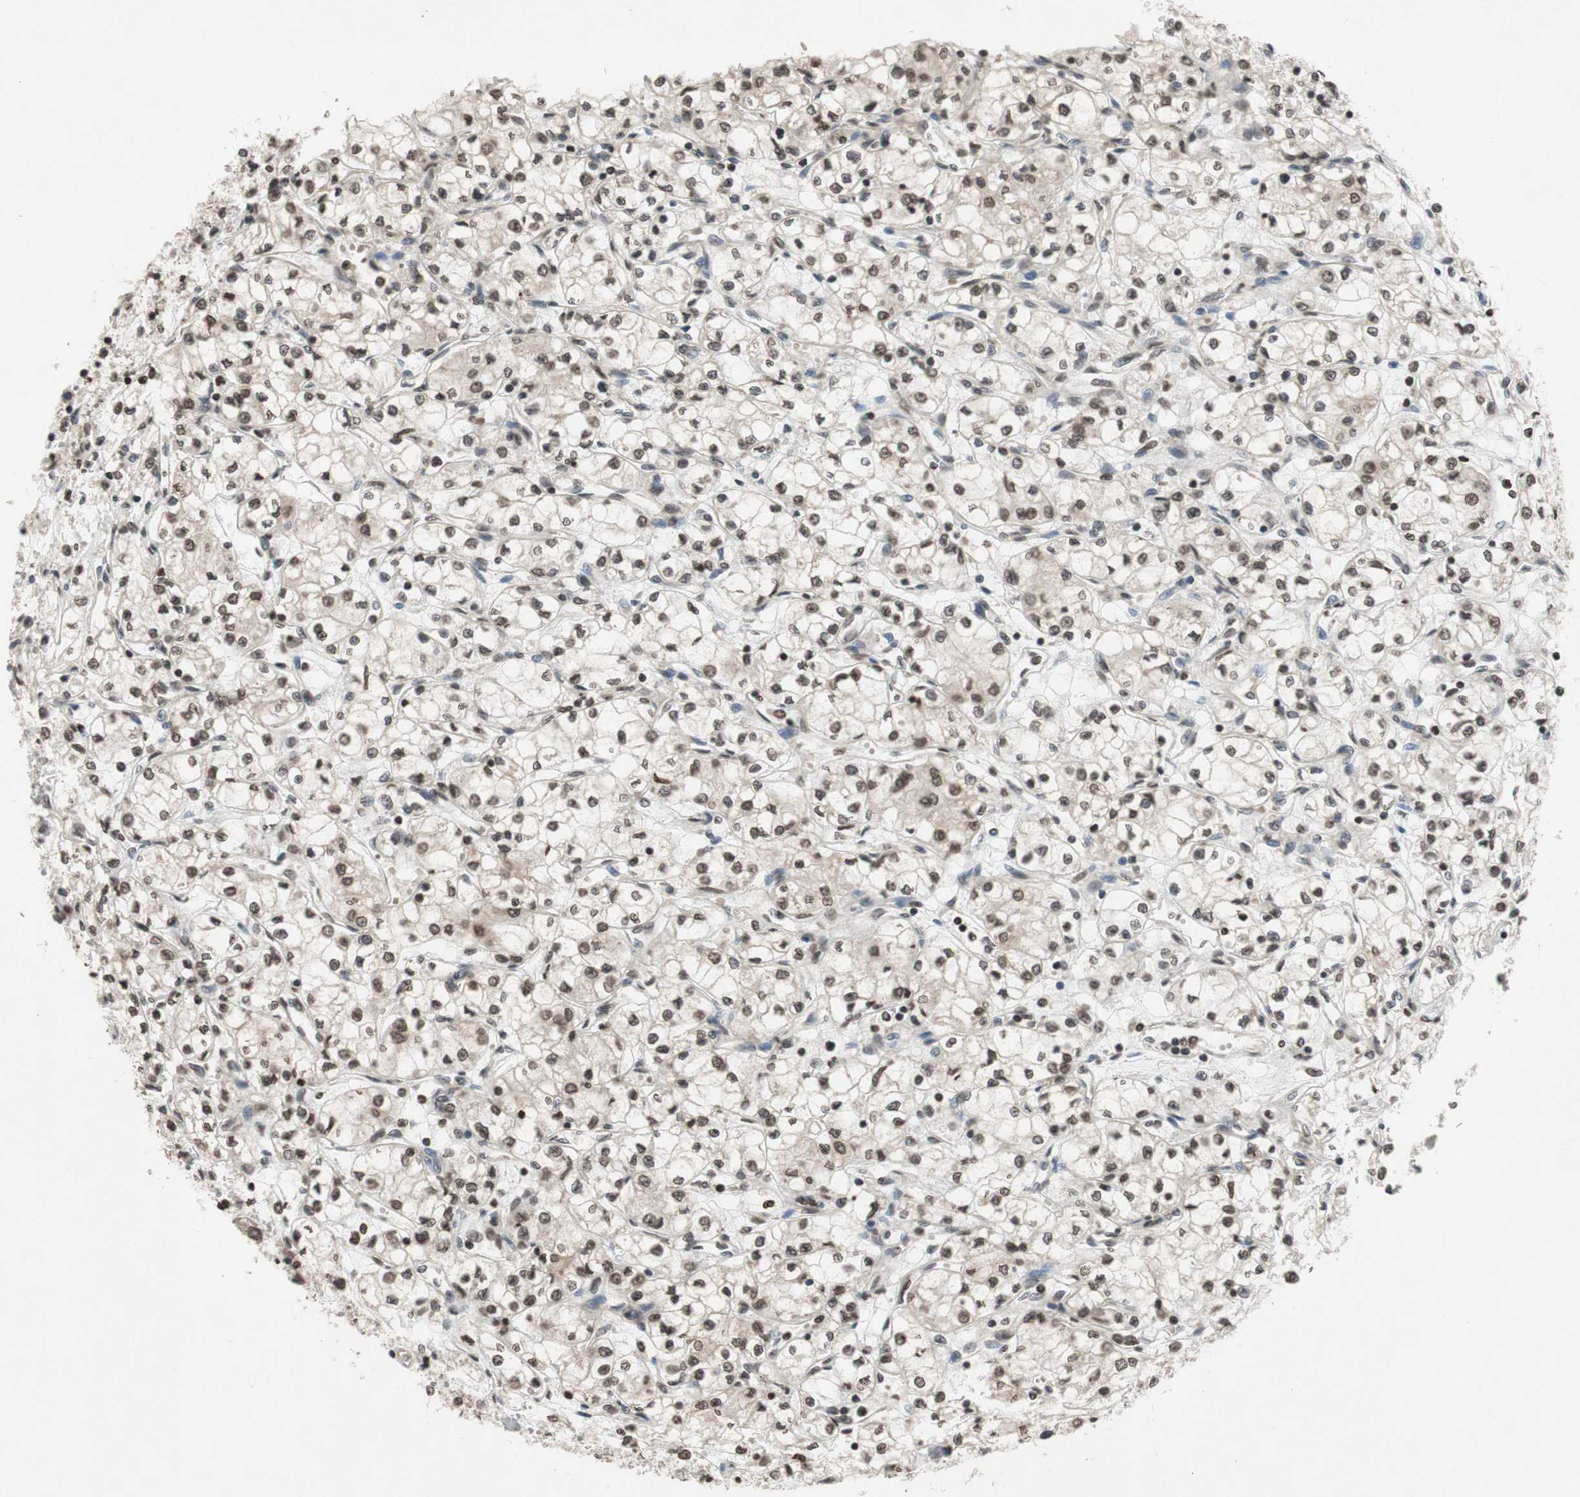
{"staining": {"intensity": "weak", "quantity": ">75%", "location": "nuclear"}, "tissue": "renal cancer", "cell_type": "Tumor cells", "image_type": "cancer", "snomed": [{"axis": "morphology", "description": "Normal tissue, NOS"}, {"axis": "morphology", "description": "Adenocarcinoma, NOS"}, {"axis": "topography", "description": "Kidney"}], "caption": "Tumor cells show weak nuclear staining in about >75% of cells in adenocarcinoma (renal). (DAB (3,3'-diaminobenzidine) = brown stain, brightfield microscopy at high magnification).", "gene": "MCM6", "patient": {"sex": "male", "age": 59}}